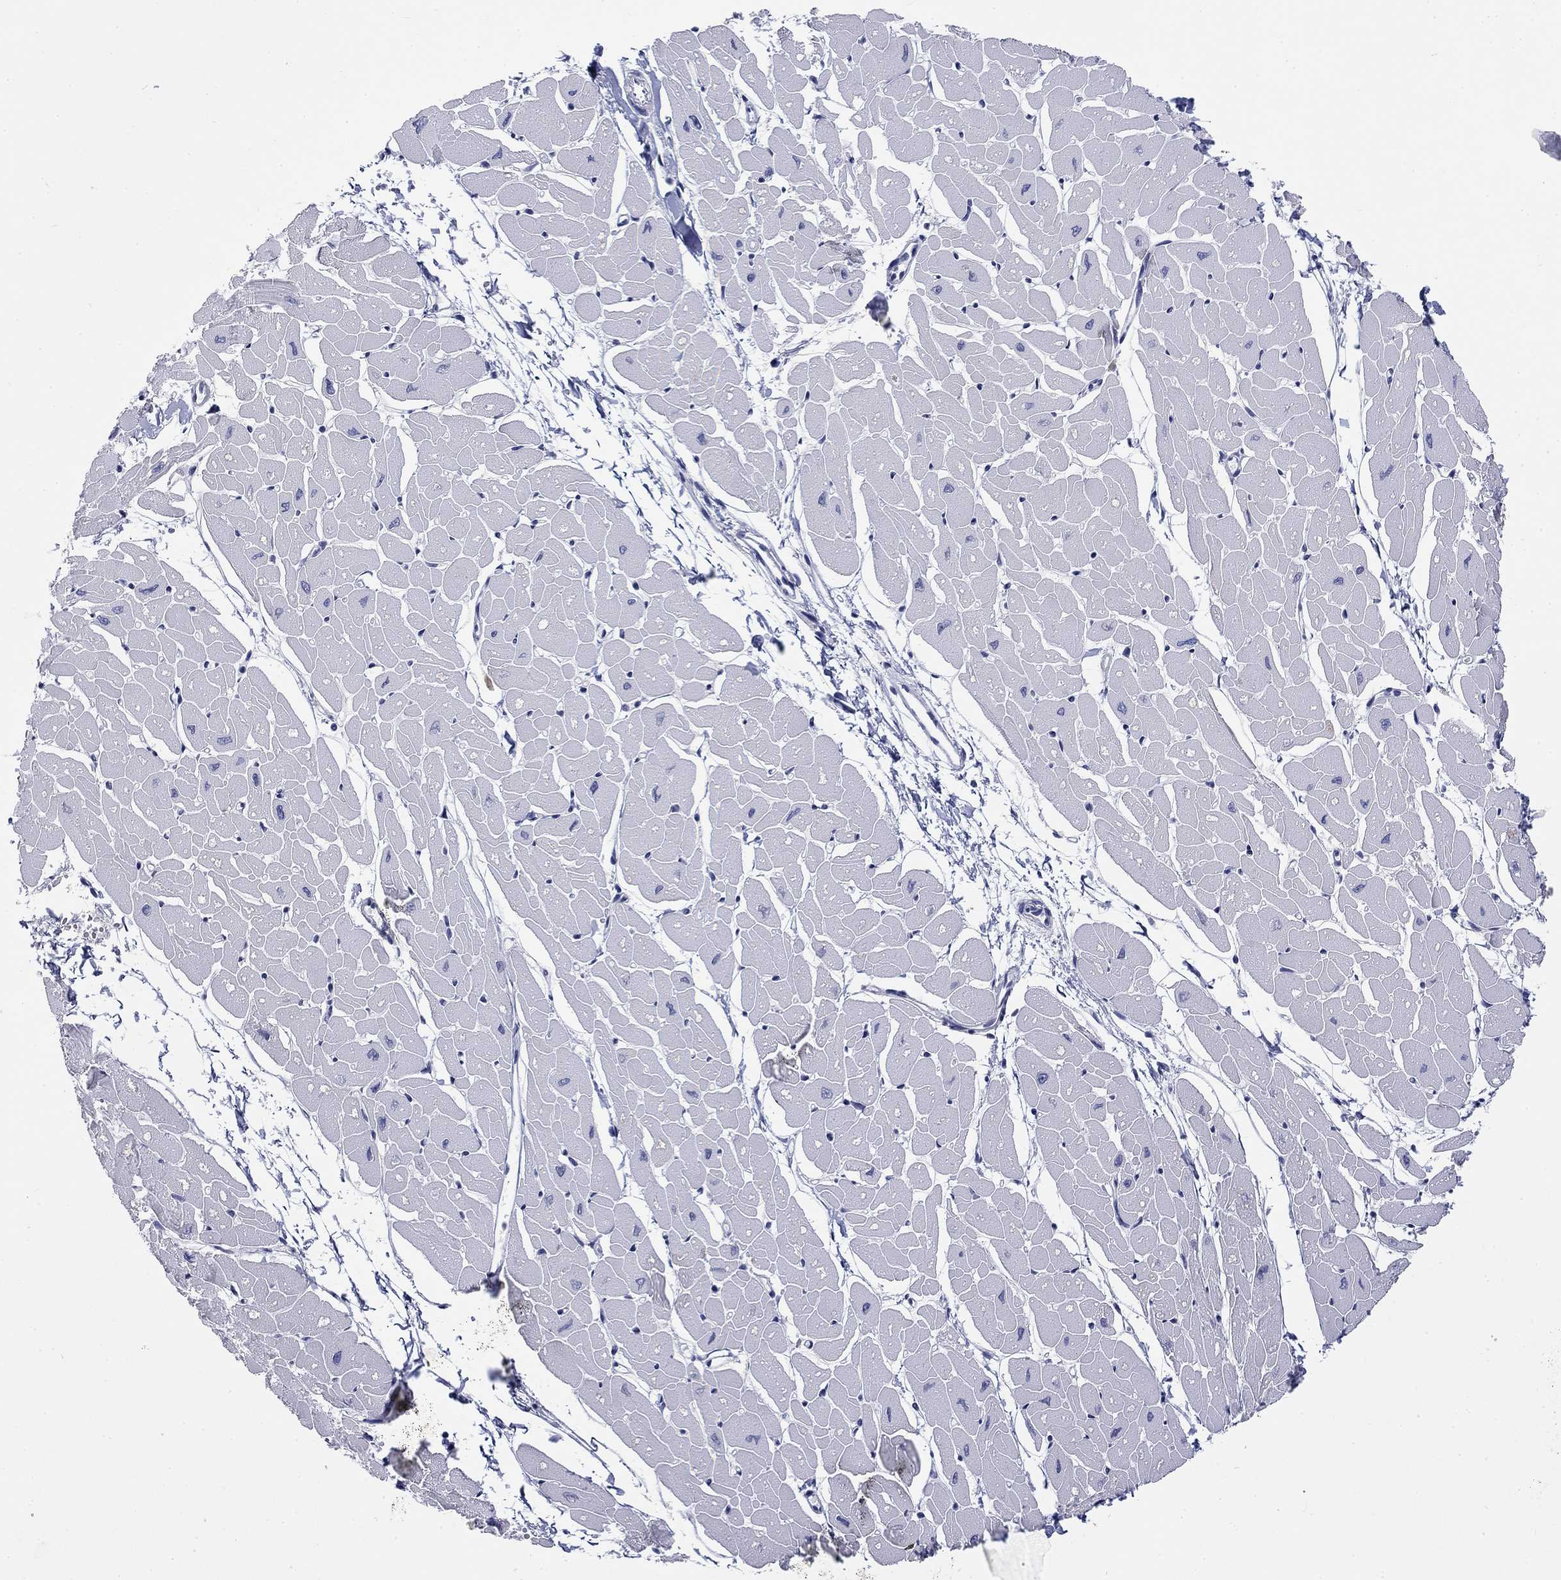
{"staining": {"intensity": "negative", "quantity": "none", "location": "none"}, "tissue": "heart muscle", "cell_type": "Cardiomyocytes", "image_type": "normal", "snomed": [{"axis": "morphology", "description": "Normal tissue, NOS"}, {"axis": "topography", "description": "Heart"}], "caption": "A high-resolution histopathology image shows immunohistochemistry staining of unremarkable heart muscle, which demonstrates no significant expression in cardiomyocytes. The staining is performed using DAB (3,3'-diaminobenzidine) brown chromogen with nuclei counter-stained in using hematoxylin.", "gene": "ECEL1", "patient": {"sex": "male", "age": 57}}